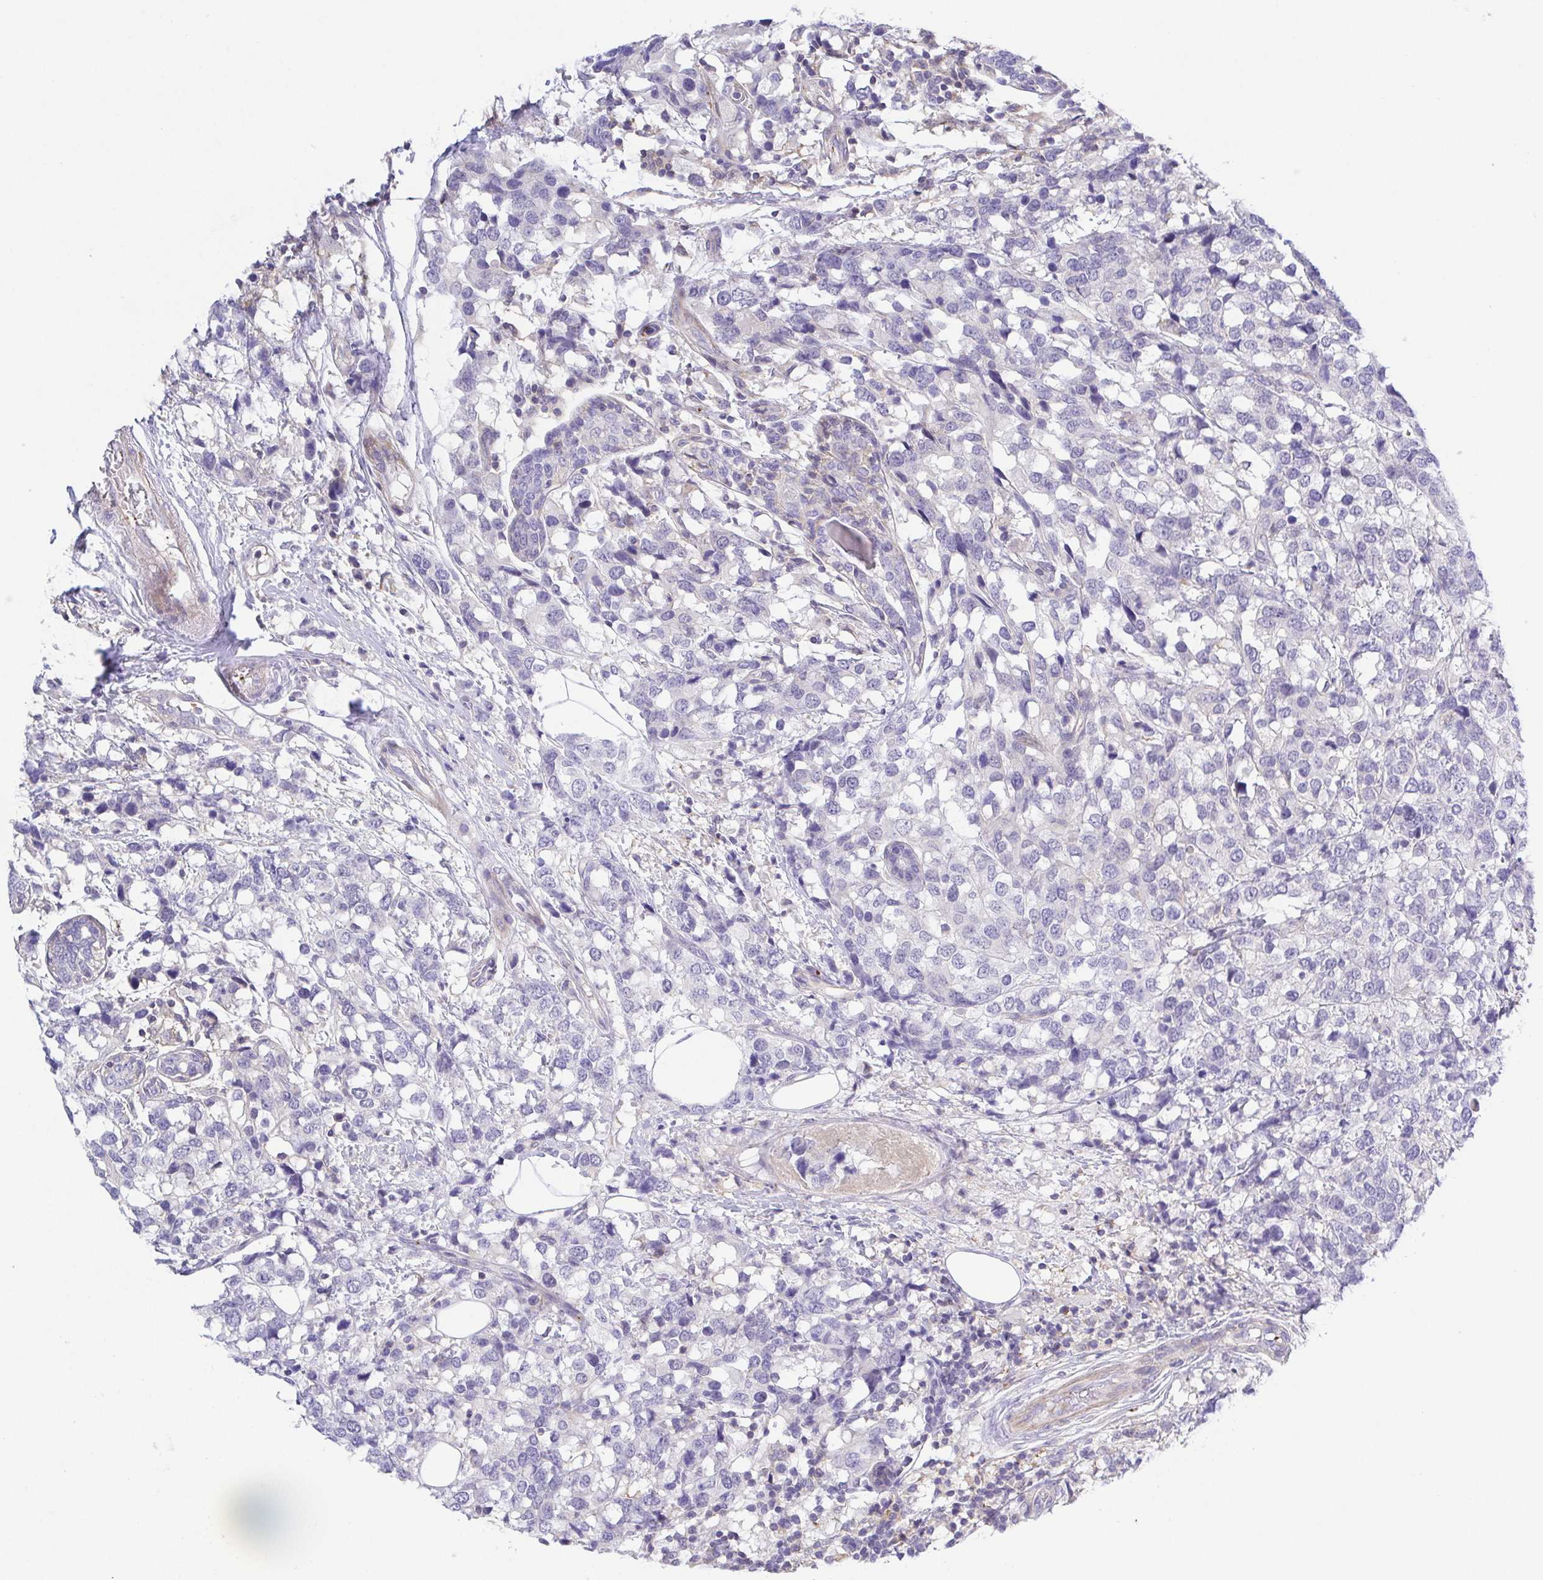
{"staining": {"intensity": "negative", "quantity": "none", "location": "none"}, "tissue": "breast cancer", "cell_type": "Tumor cells", "image_type": "cancer", "snomed": [{"axis": "morphology", "description": "Lobular carcinoma"}, {"axis": "topography", "description": "Breast"}], "caption": "This is an immunohistochemistry histopathology image of breast lobular carcinoma. There is no positivity in tumor cells.", "gene": "PRR14L", "patient": {"sex": "female", "age": 59}}